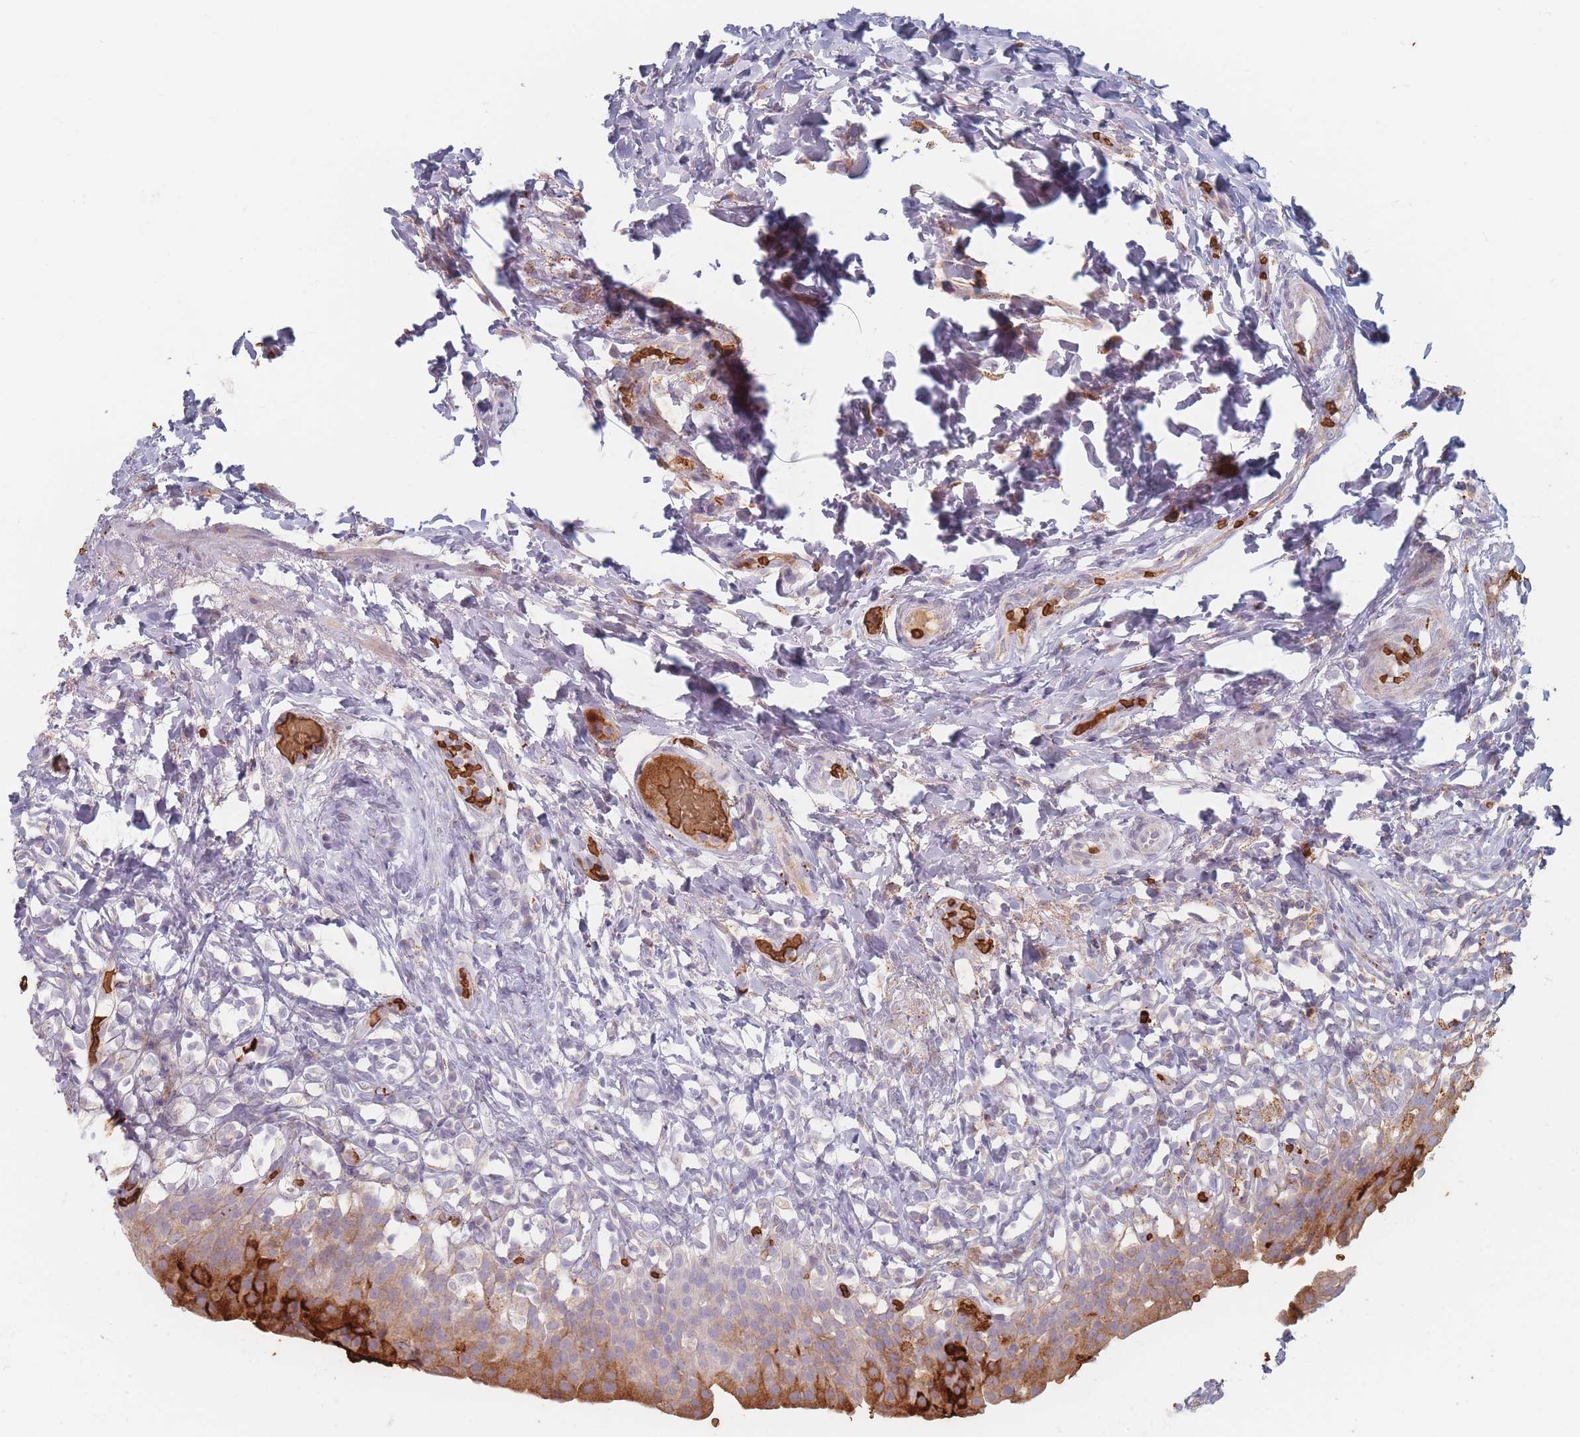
{"staining": {"intensity": "strong", "quantity": "<25%", "location": "cytoplasmic/membranous"}, "tissue": "urinary bladder", "cell_type": "Urothelial cells", "image_type": "normal", "snomed": [{"axis": "morphology", "description": "Normal tissue, NOS"}, {"axis": "morphology", "description": "Inflammation, NOS"}, {"axis": "topography", "description": "Urinary bladder"}], "caption": "Immunohistochemical staining of unremarkable human urinary bladder reveals medium levels of strong cytoplasmic/membranous staining in approximately <25% of urothelial cells.", "gene": "SLC2A6", "patient": {"sex": "male", "age": 64}}